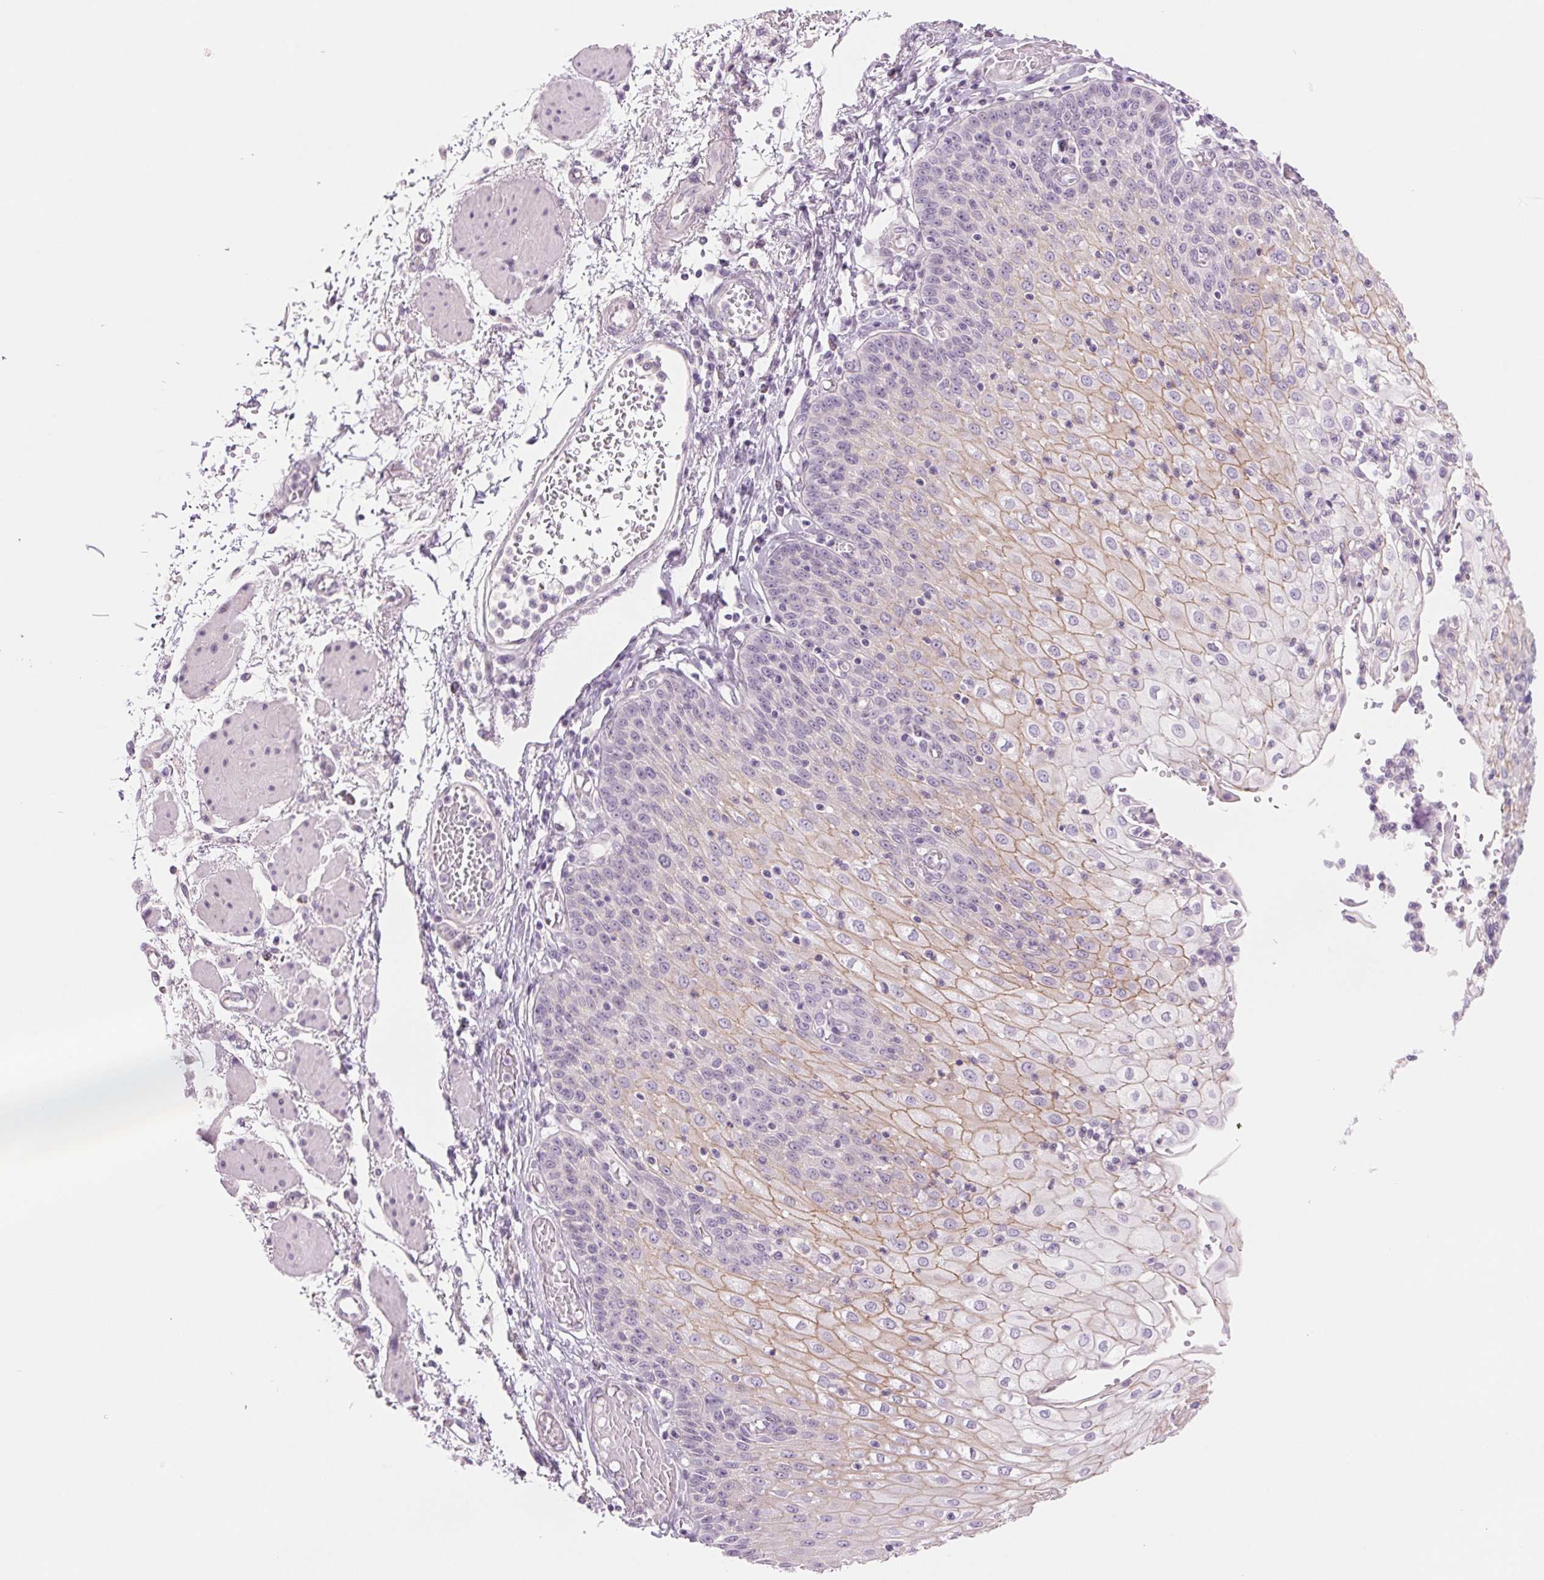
{"staining": {"intensity": "weak", "quantity": "25%-75%", "location": "cytoplasmic/membranous"}, "tissue": "esophagus", "cell_type": "Squamous epithelial cells", "image_type": "normal", "snomed": [{"axis": "morphology", "description": "Normal tissue, NOS"}, {"axis": "morphology", "description": "Adenocarcinoma, NOS"}, {"axis": "topography", "description": "Esophagus"}], "caption": "Brown immunohistochemical staining in benign esophagus displays weak cytoplasmic/membranous expression in about 25%-75% of squamous epithelial cells.", "gene": "CCDC168", "patient": {"sex": "male", "age": 81}}